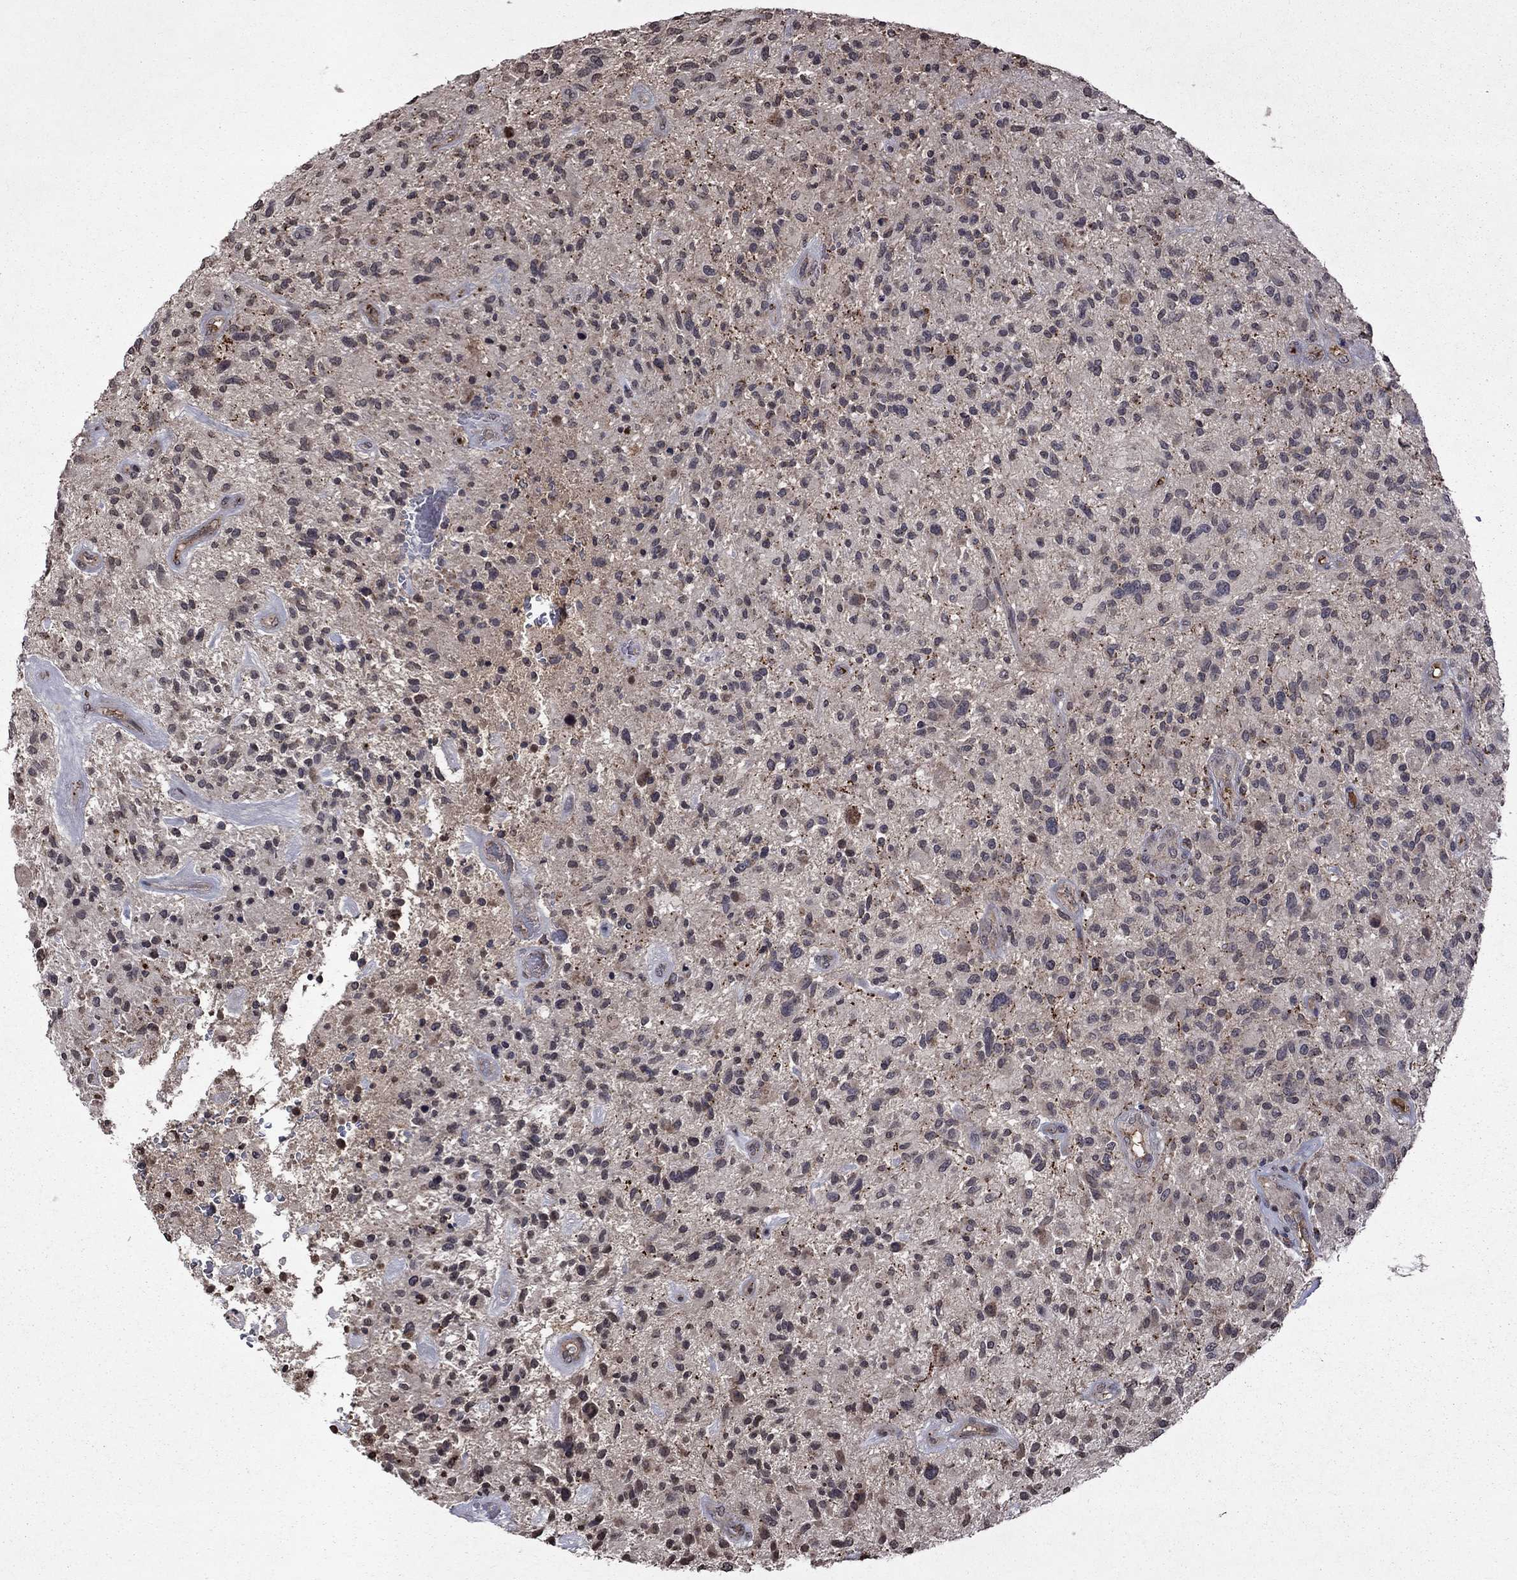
{"staining": {"intensity": "negative", "quantity": "none", "location": "none"}, "tissue": "glioma", "cell_type": "Tumor cells", "image_type": "cancer", "snomed": [{"axis": "morphology", "description": "Glioma, malignant, High grade"}, {"axis": "topography", "description": "Brain"}], "caption": "Immunohistochemistry (IHC) histopathology image of human malignant high-grade glioma stained for a protein (brown), which shows no staining in tumor cells.", "gene": "NLGN1", "patient": {"sex": "male", "age": 47}}